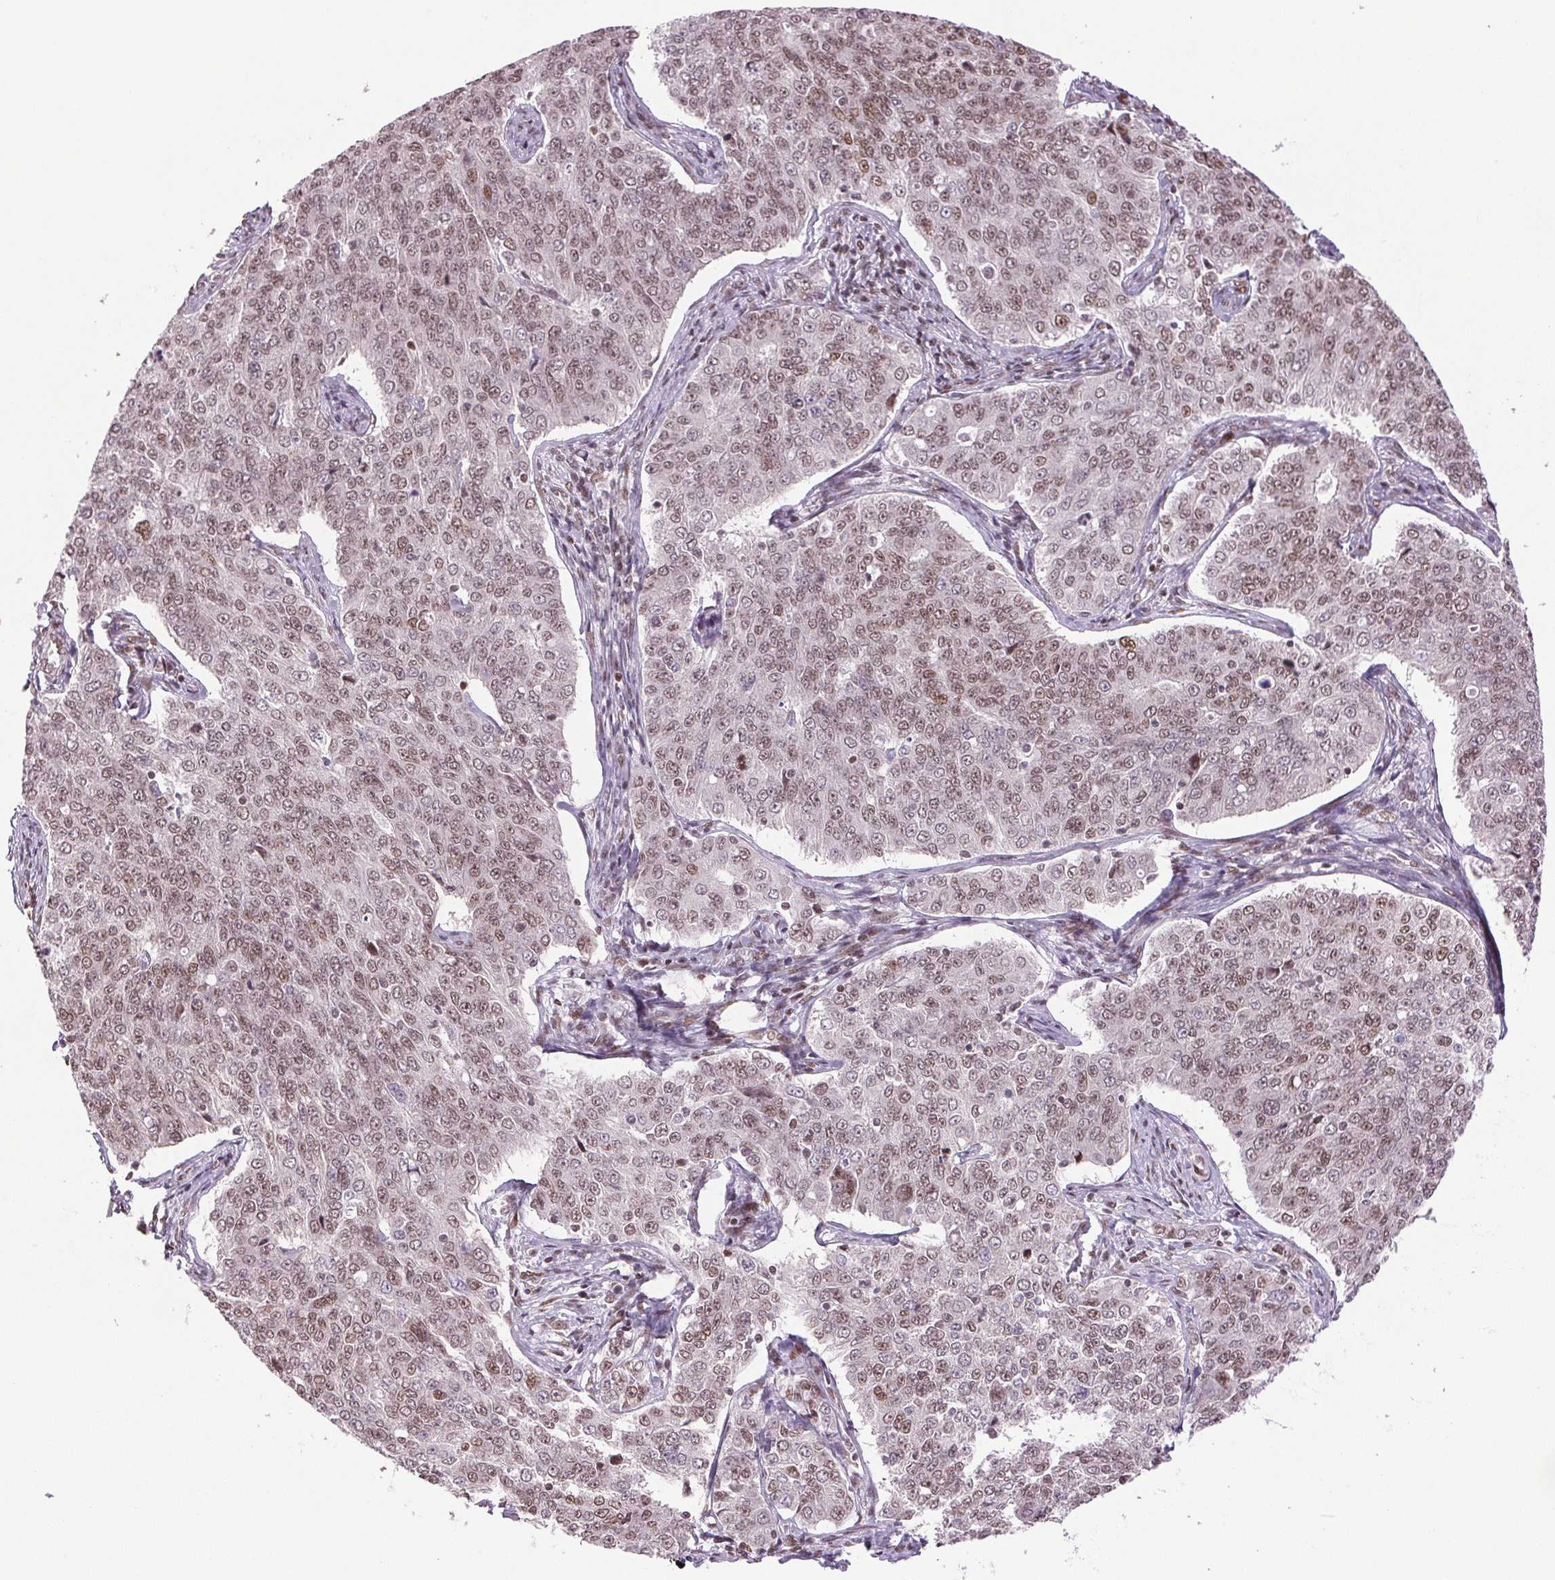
{"staining": {"intensity": "moderate", "quantity": ">75%", "location": "nuclear"}, "tissue": "ovarian cancer", "cell_type": "Tumor cells", "image_type": "cancer", "snomed": [{"axis": "morphology", "description": "Cystadenocarcinoma, serous, NOS"}, {"axis": "topography", "description": "Ovary"}], "caption": "This is an image of IHC staining of serous cystadenocarcinoma (ovarian), which shows moderate staining in the nuclear of tumor cells.", "gene": "XPC", "patient": {"sex": "female", "age": 79}}